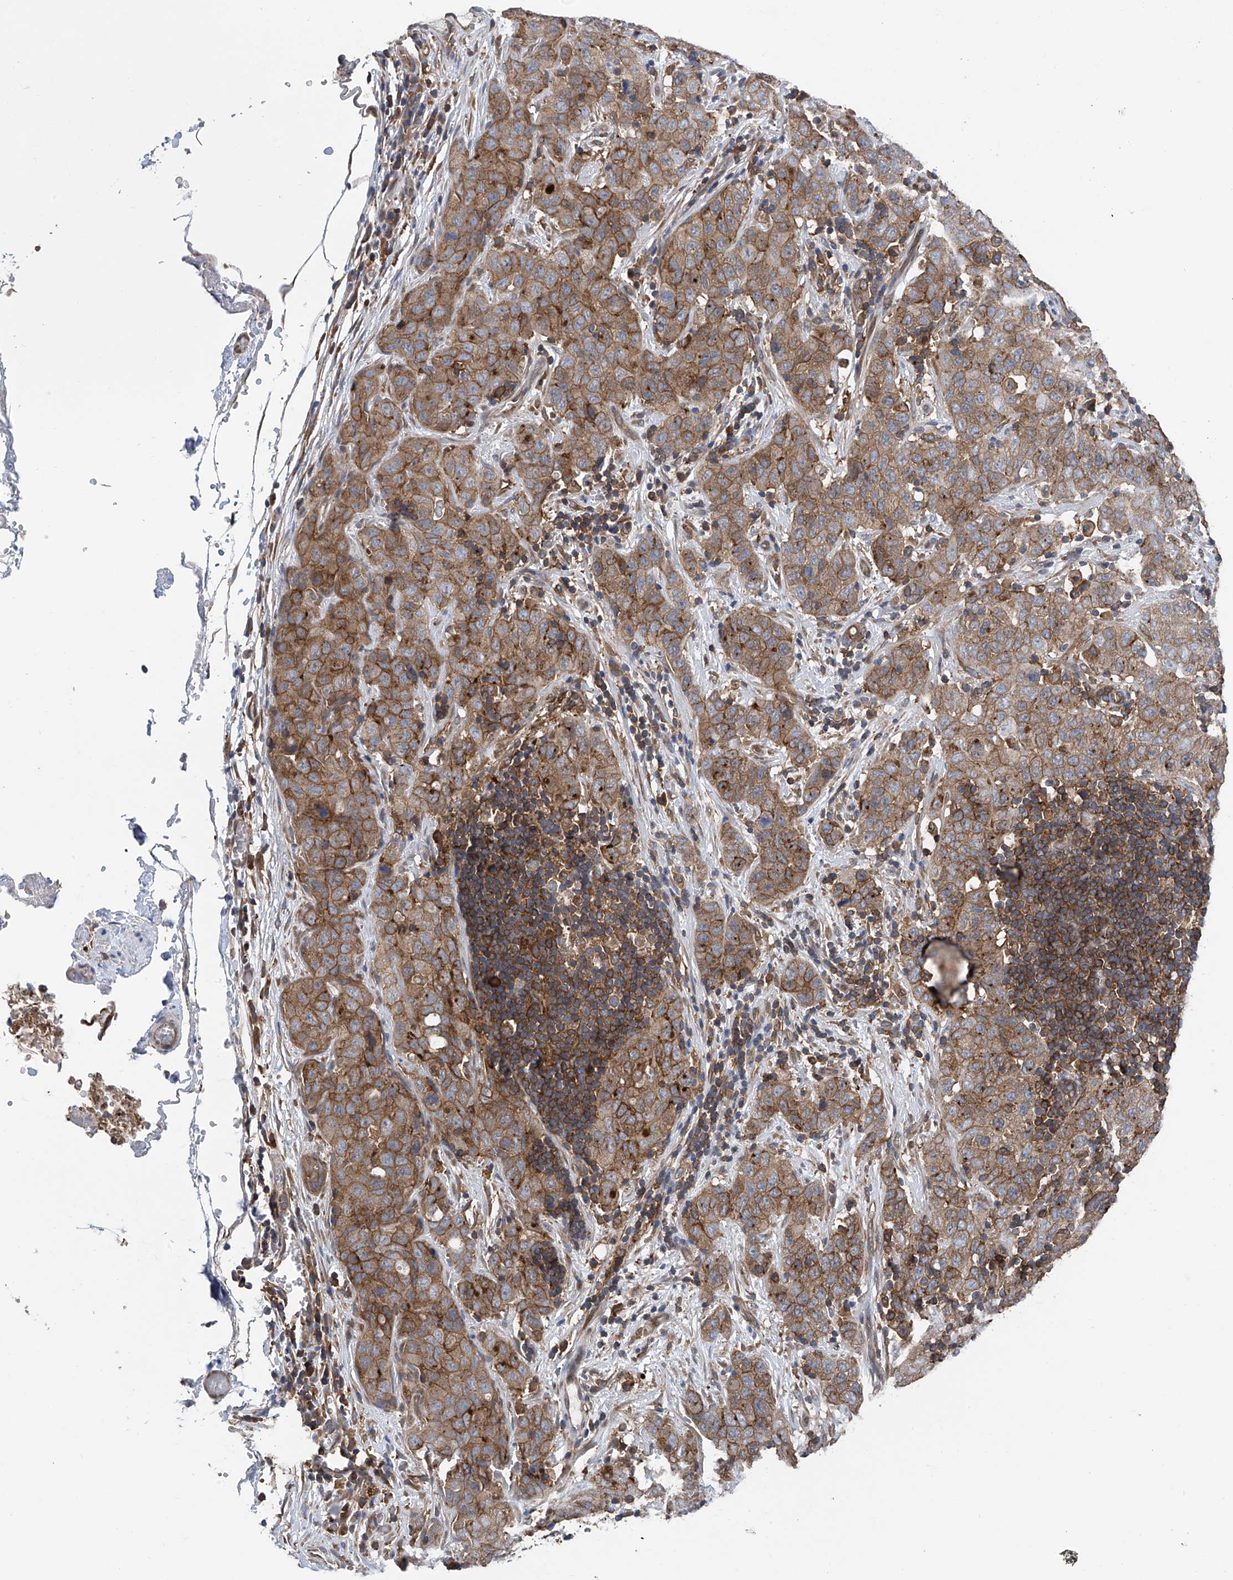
{"staining": {"intensity": "moderate", "quantity": ">75%", "location": "cytoplasmic/membranous"}, "tissue": "stomach cancer", "cell_type": "Tumor cells", "image_type": "cancer", "snomed": [{"axis": "morphology", "description": "Normal tissue, NOS"}, {"axis": "morphology", "description": "Adenocarcinoma, NOS"}, {"axis": "topography", "description": "Lymph node"}, {"axis": "topography", "description": "Stomach"}], "caption": "Human adenocarcinoma (stomach) stained for a protein (brown) exhibits moderate cytoplasmic/membranous positive expression in approximately >75% of tumor cells.", "gene": "CHPF", "patient": {"sex": "male", "age": 48}}